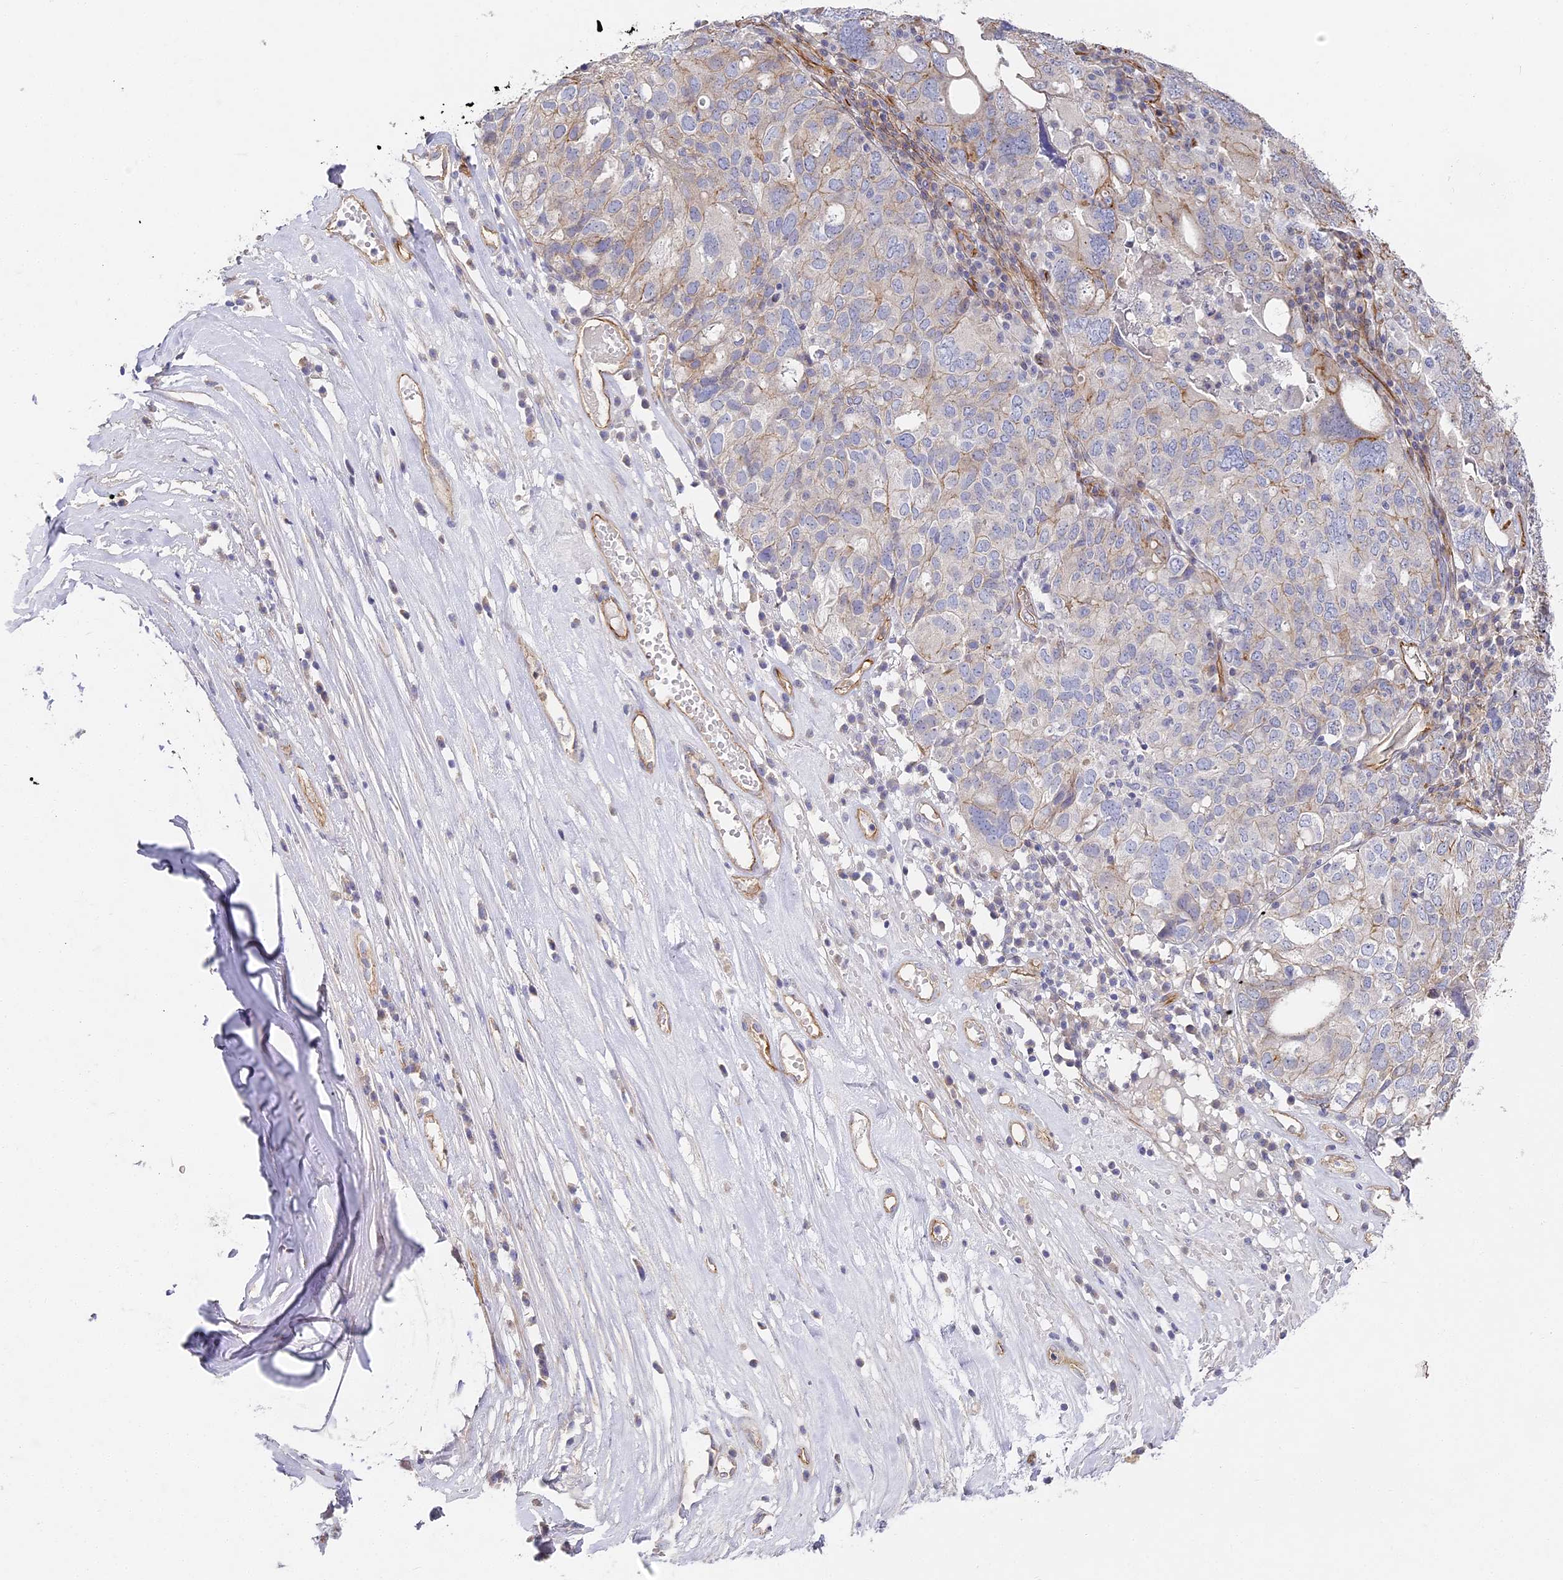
{"staining": {"intensity": "weak", "quantity": "<25%", "location": "cytoplasmic/membranous"}, "tissue": "ovarian cancer", "cell_type": "Tumor cells", "image_type": "cancer", "snomed": [{"axis": "morphology", "description": "Carcinoma, endometroid"}, {"axis": "topography", "description": "Ovary"}], "caption": "Immunohistochemistry of human endometroid carcinoma (ovarian) displays no positivity in tumor cells.", "gene": "CCDC30", "patient": {"sex": "female", "age": 62}}